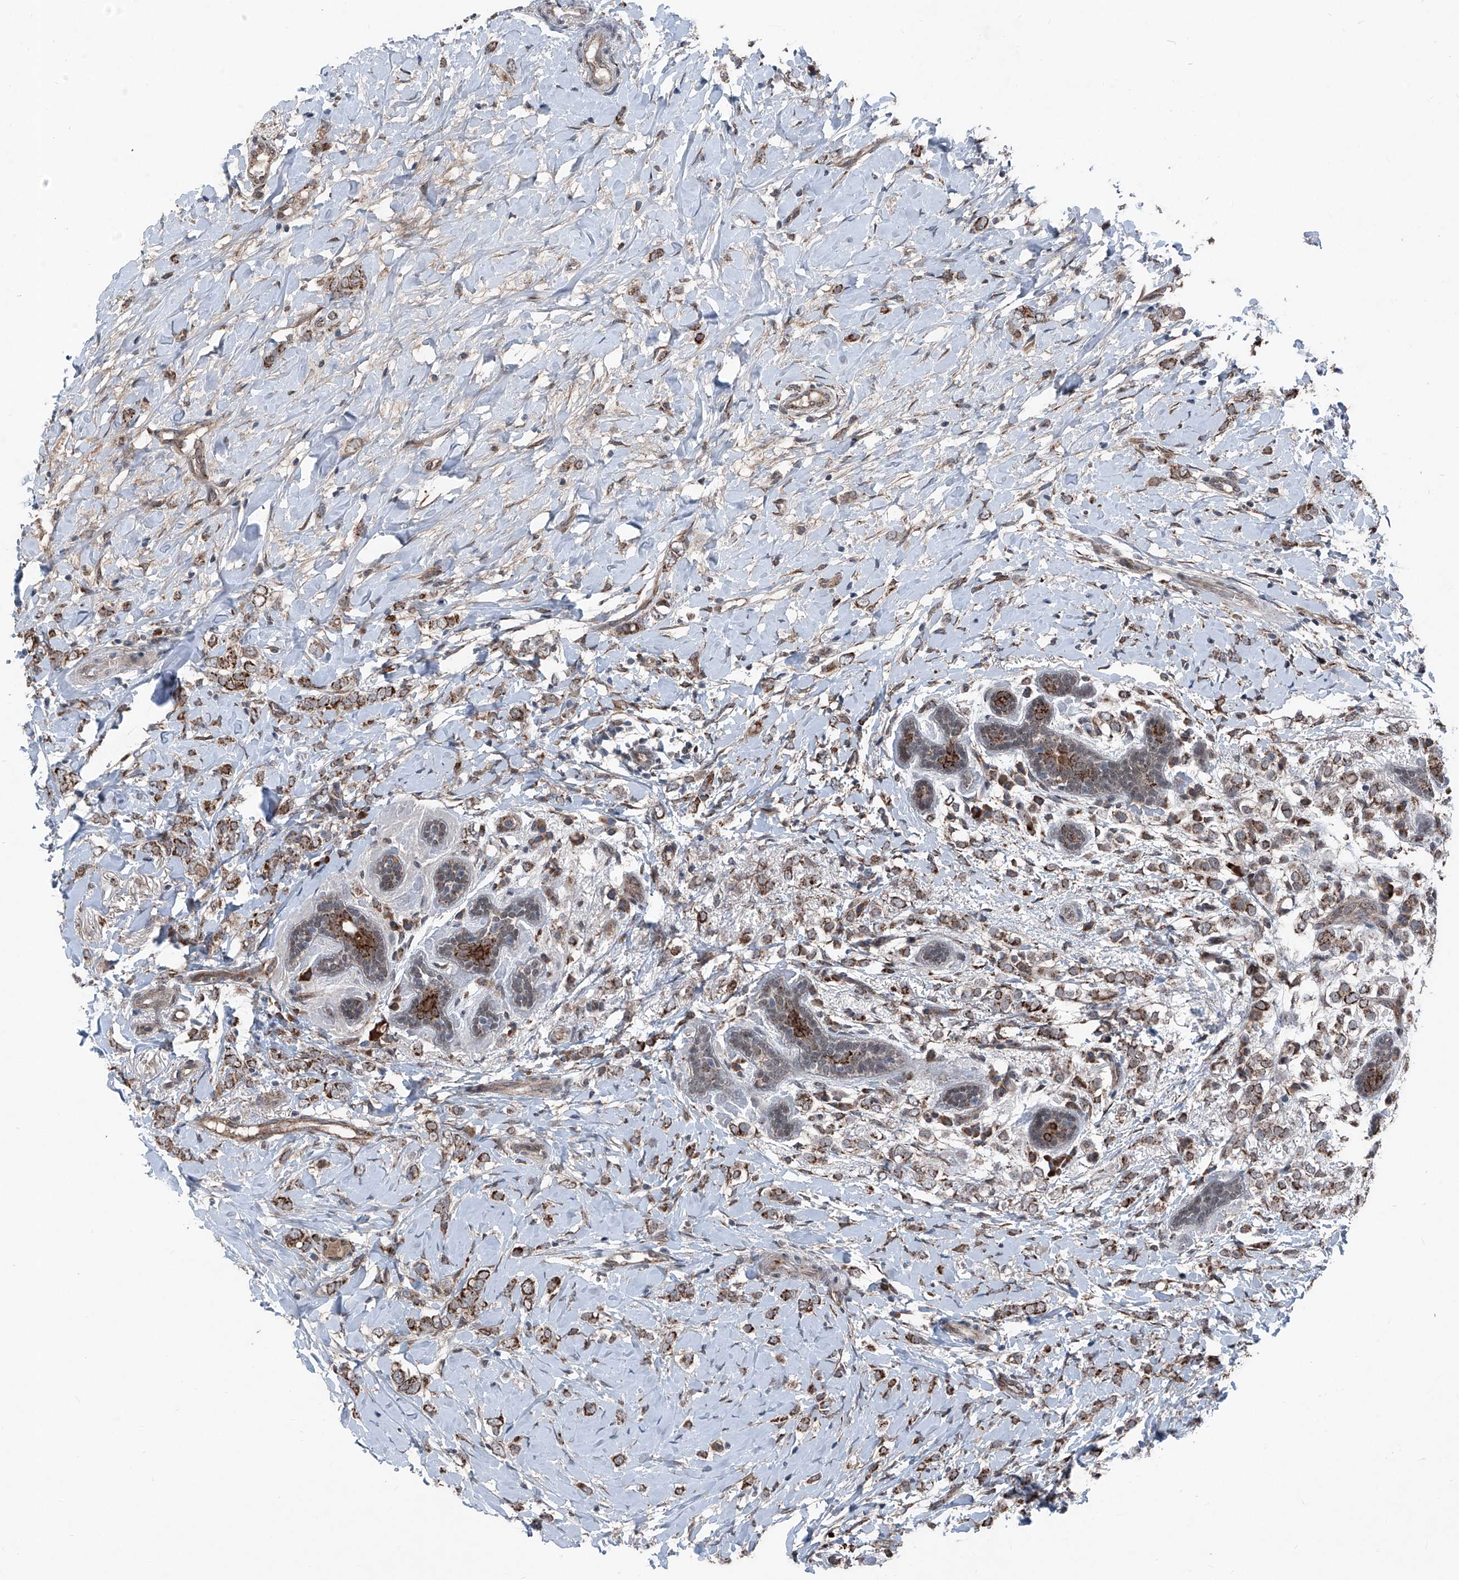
{"staining": {"intensity": "strong", "quantity": "25%-75%", "location": "cytoplasmic/membranous"}, "tissue": "breast cancer", "cell_type": "Tumor cells", "image_type": "cancer", "snomed": [{"axis": "morphology", "description": "Normal tissue, NOS"}, {"axis": "morphology", "description": "Lobular carcinoma"}, {"axis": "topography", "description": "Breast"}], "caption": "Breast lobular carcinoma stained with DAB (3,3'-diaminobenzidine) immunohistochemistry (IHC) exhibits high levels of strong cytoplasmic/membranous expression in about 25%-75% of tumor cells.", "gene": "COA7", "patient": {"sex": "female", "age": 47}}